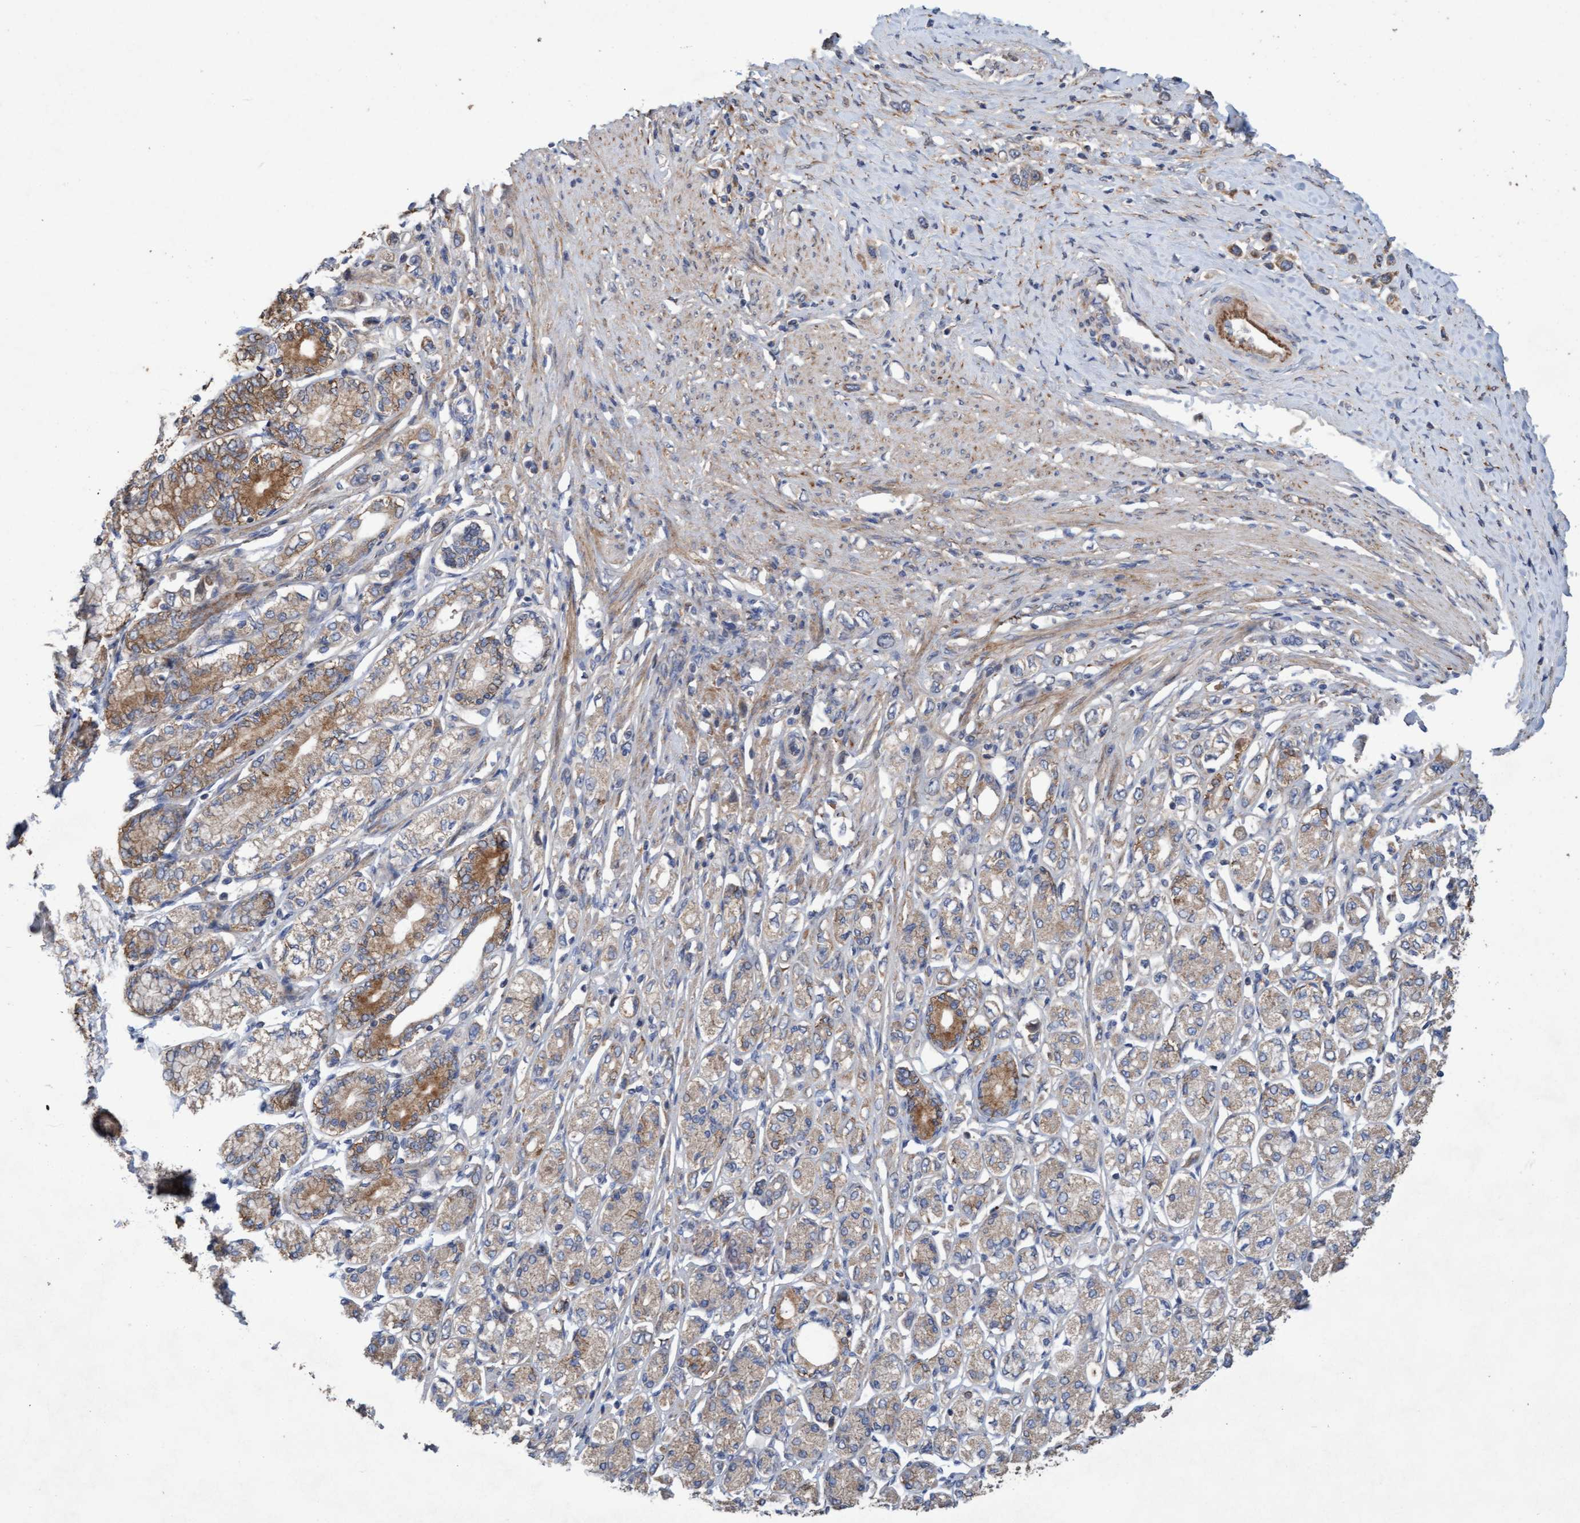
{"staining": {"intensity": "weak", "quantity": "25%-75%", "location": "cytoplasmic/membranous"}, "tissue": "stomach cancer", "cell_type": "Tumor cells", "image_type": "cancer", "snomed": [{"axis": "morphology", "description": "Adenocarcinoma, NOS"}, {"axis": "topography", "description": "Stomach"}], "caption": "This histopathology image reveals immunohistochemistry (IHC) staining of human adenocarcinoma (stomach), with low weak cytoplasmic/membranous expression in approximately 25%-75% of tumor cells.", "gene": "DDHD2", "patient": {"sex": "female", "age": 65}}